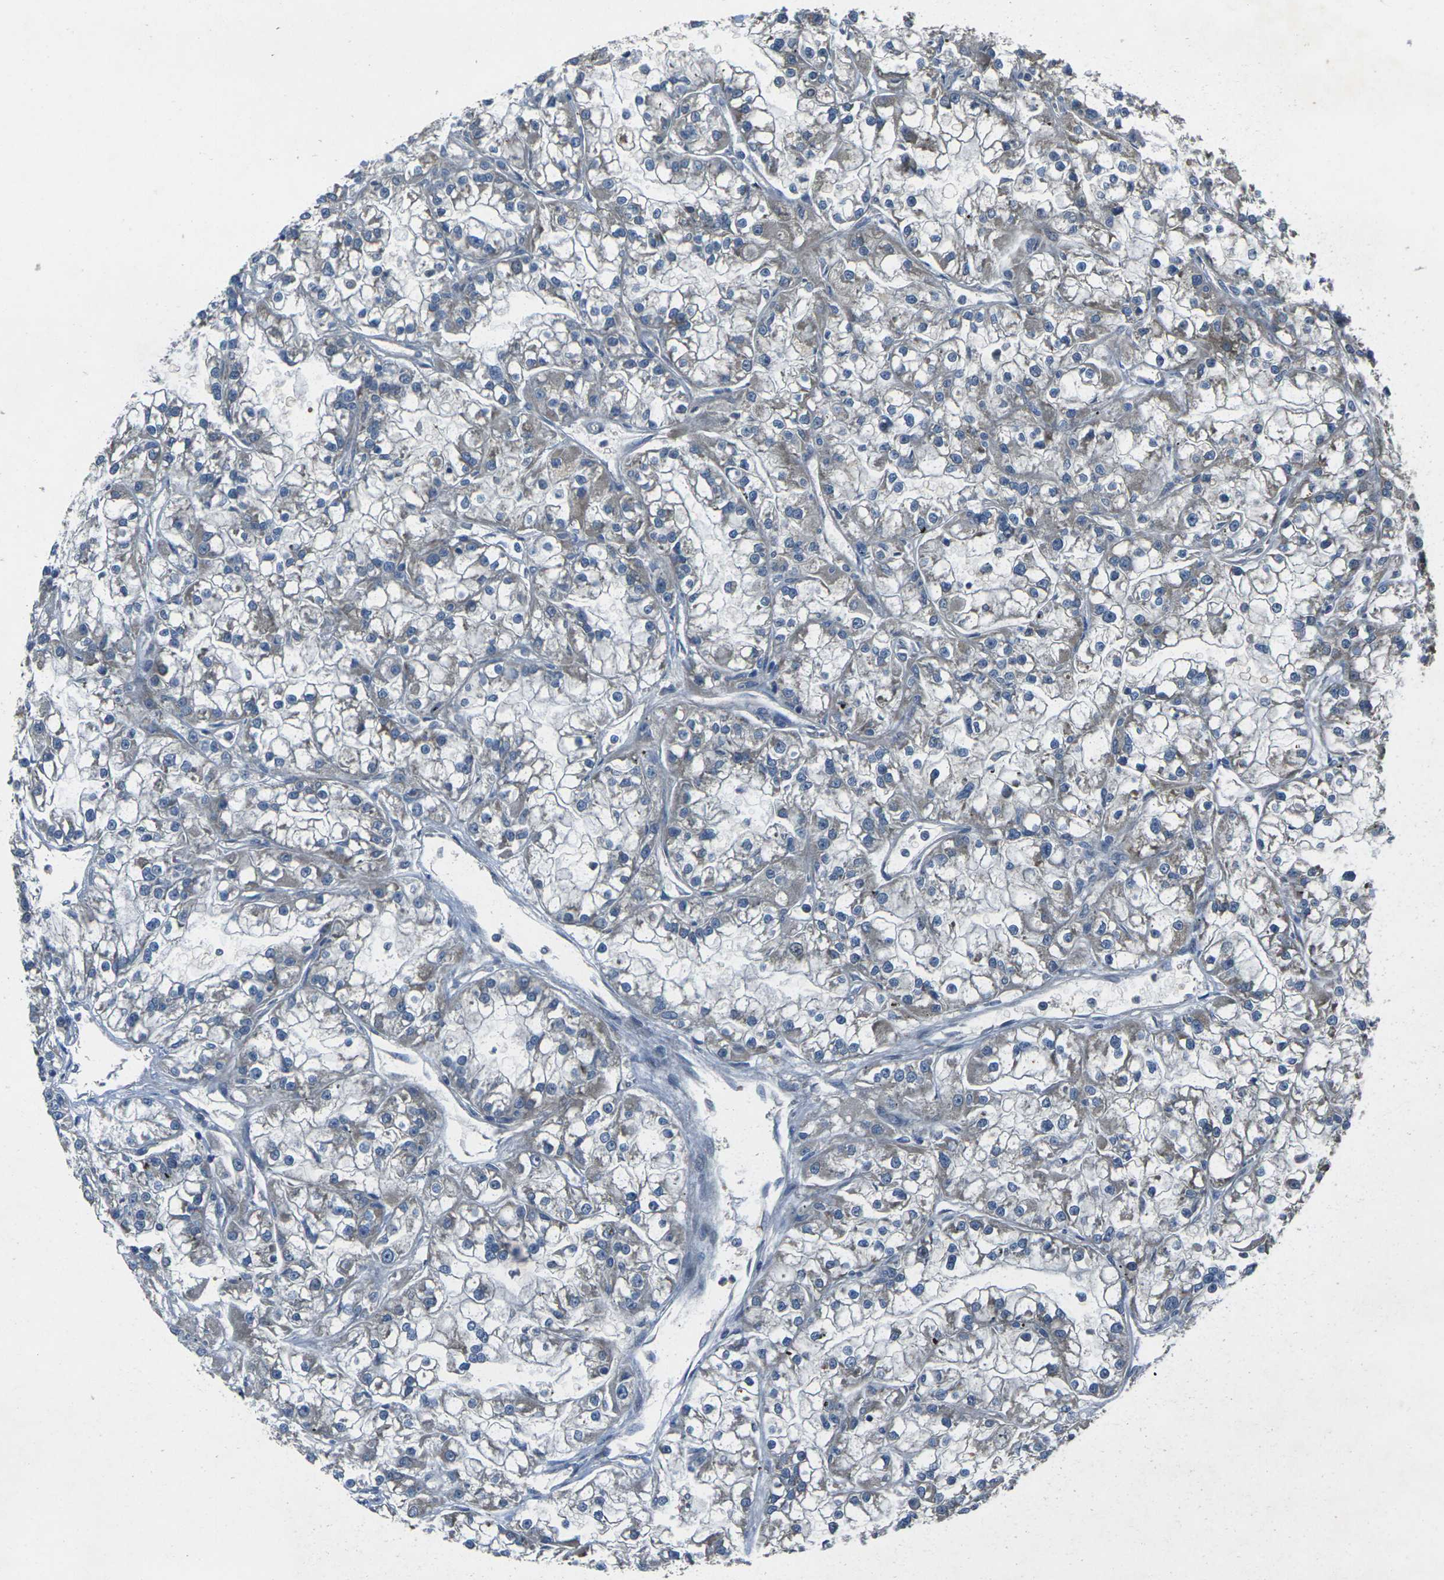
{"staining": {"intensity": "weak", "quantity": "<25%", "location": "cytoplasmic/membranous"}, "tissue": "renal cancer", "cell_type": "Tumor cells", "image_type": "cancer", "snomed": [{"axis": "morphology", "description": "Adenocarcinoma, NOS"}, {"axis": "topography", "description": "Kidney"}], "caption": "The immunohistochemistry image has no significant staining in tumor cells of renal cancer (adenocarcinoma) tissue.", "gene": "EDNRA", "patient": {"sex": "female", "age": 52}}